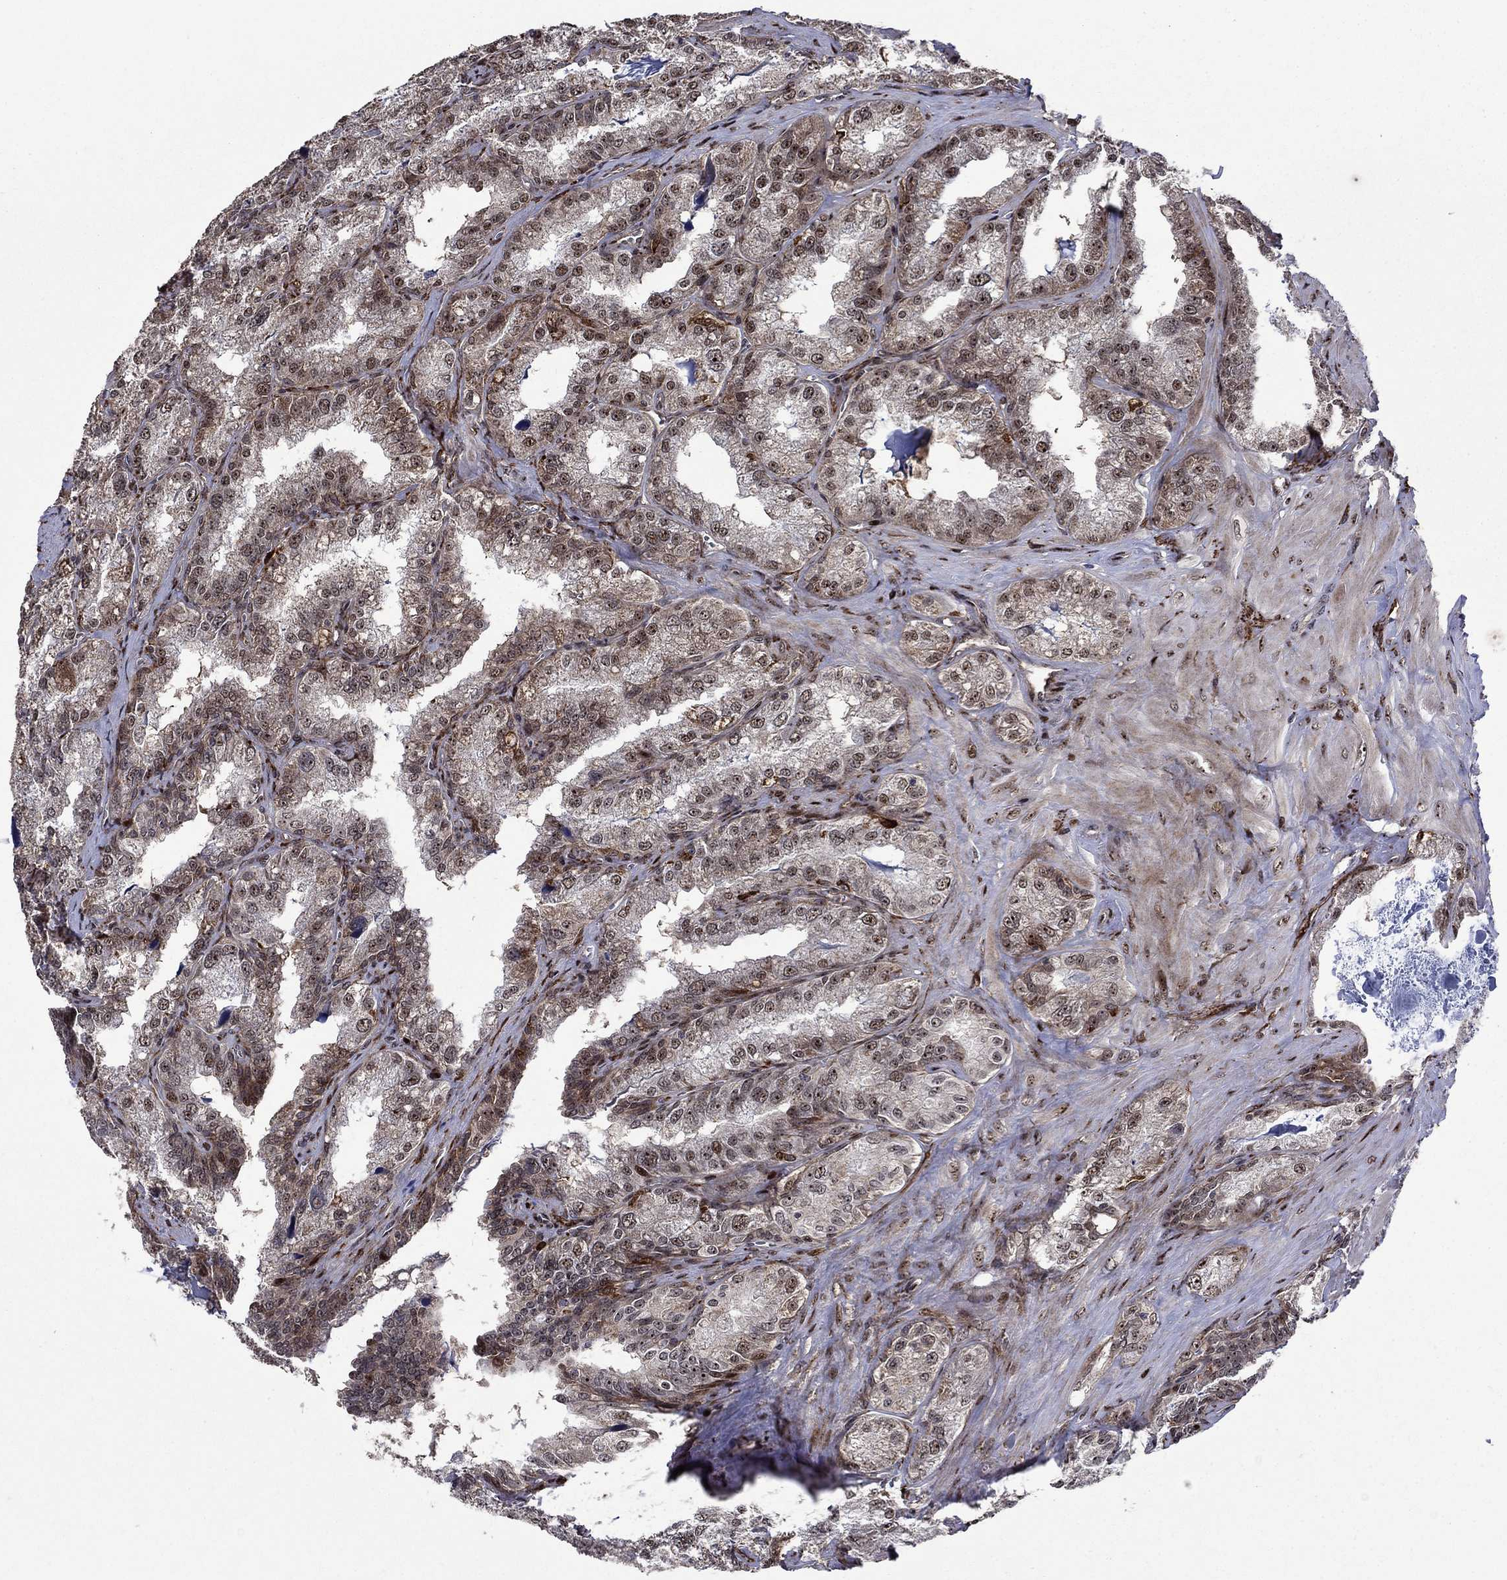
{"staining": {"intensity": "moderate", "quantity": "25%-75%", "location": "cytoplasmic/membranous,nuclear"}, "tissue": "seminal vesicle", "cell_type": "Glandular cells", "image_type": "normal", "snomed": [{"axis": "morphology", "description": "Normal tissue, NOS"}, {"axis": "topography", "description": "Seminal veicle"}], "caption": "Seminal vesicle stained with immunohistochemistry (IHC) displays moderate cytoplasmic/membranous,nuclear positivity in about 25%-75% of glandular cells.", "gene": "AGTPBP1", "patient": {"sex": "male", "age": 57}}